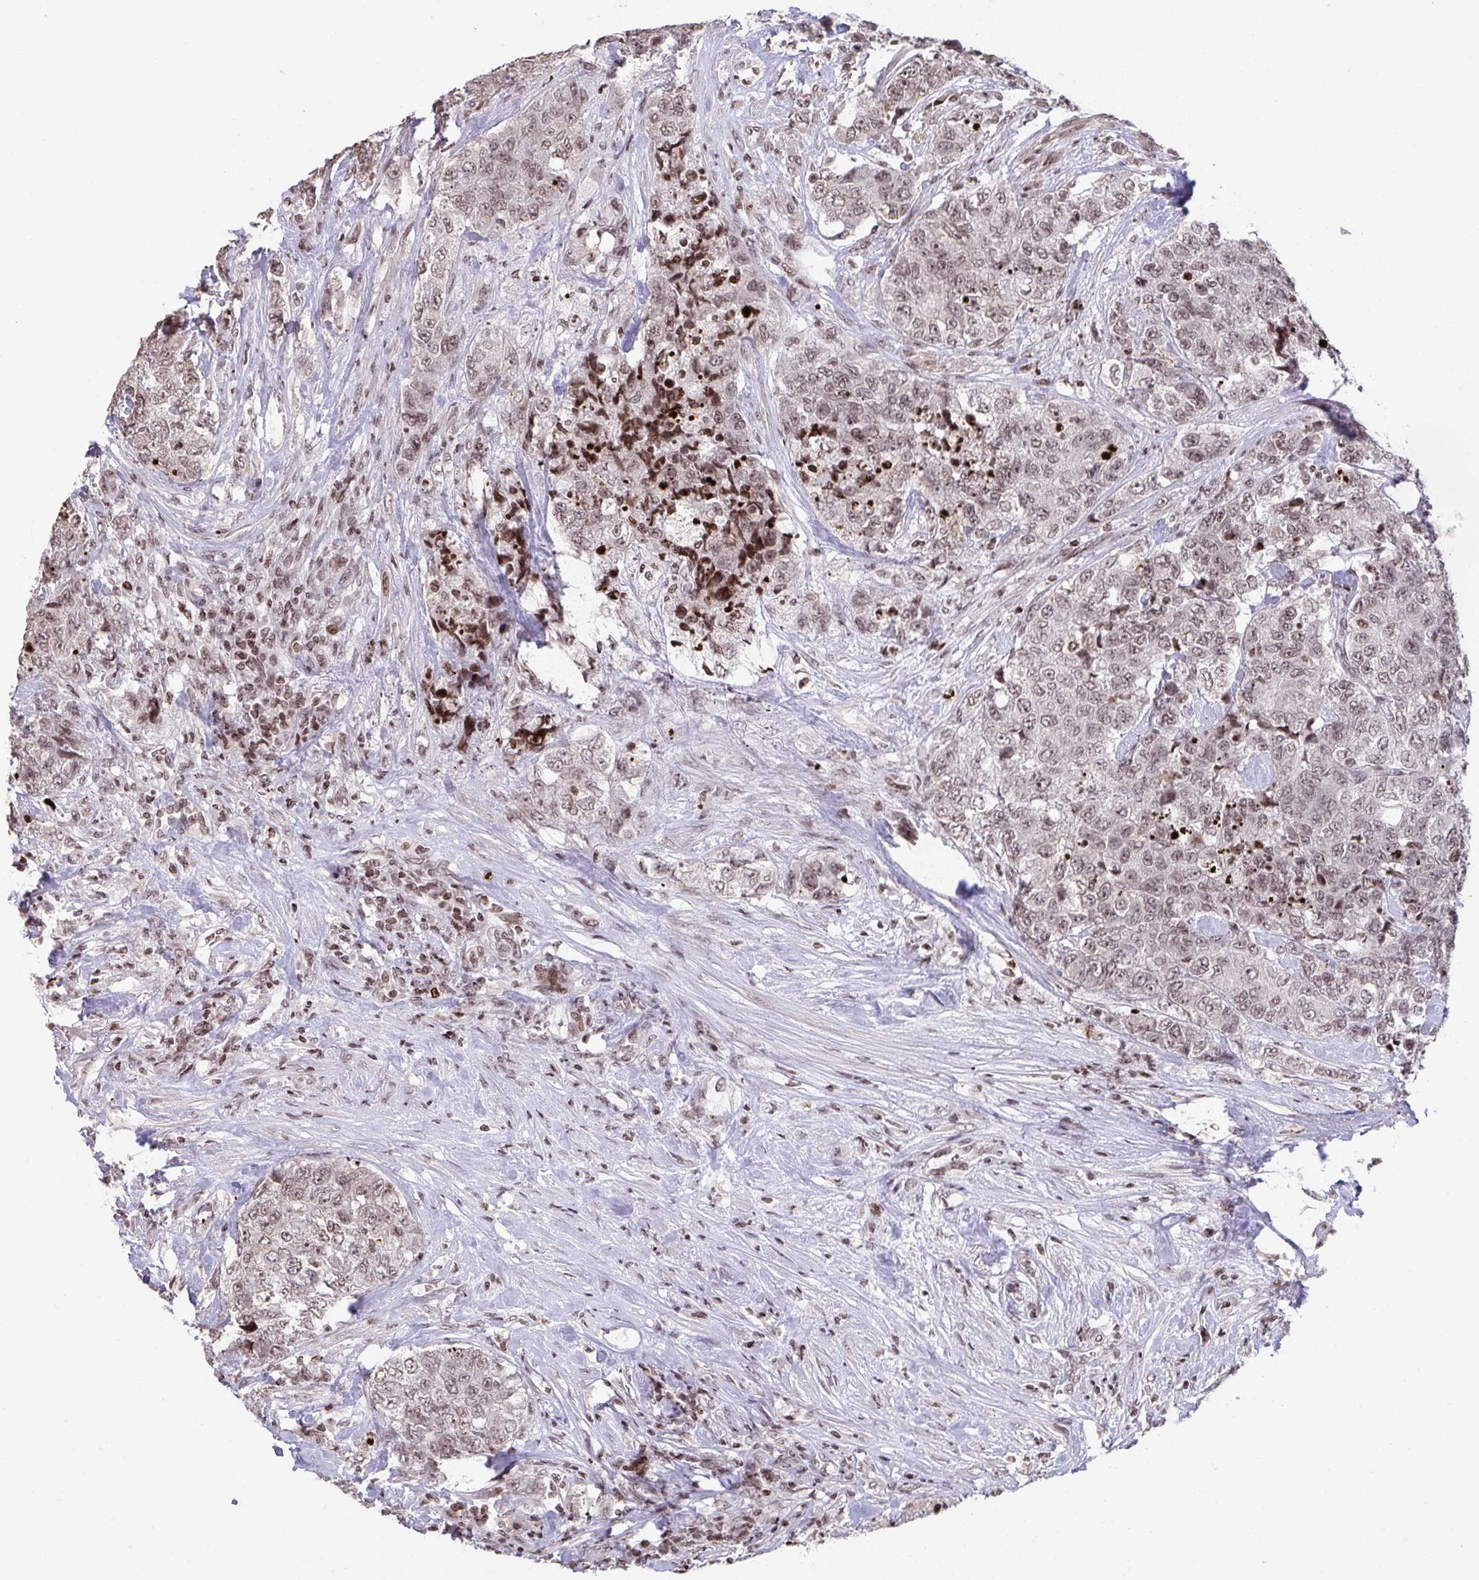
{"staining": {"intensity": "weak", "quantity": ">75%", "location": "nuclear"}, "tissue": "urothelial cancer", "cell_type": "Tumor cells", "image_type": "cancer", "snomed": [{"axis": "morphology", "description": "Urothelial carcinoma, High grade"}, {"axis": "topography", "description": "Urinary bladder"}], "caption": "Brown immunohistochemical staining in urothelial cancer reveals weak nuclear positivity in about >75% of tumor cells.", "gene": "NIP7", "patient": {"sex": "female", "age": 78}}